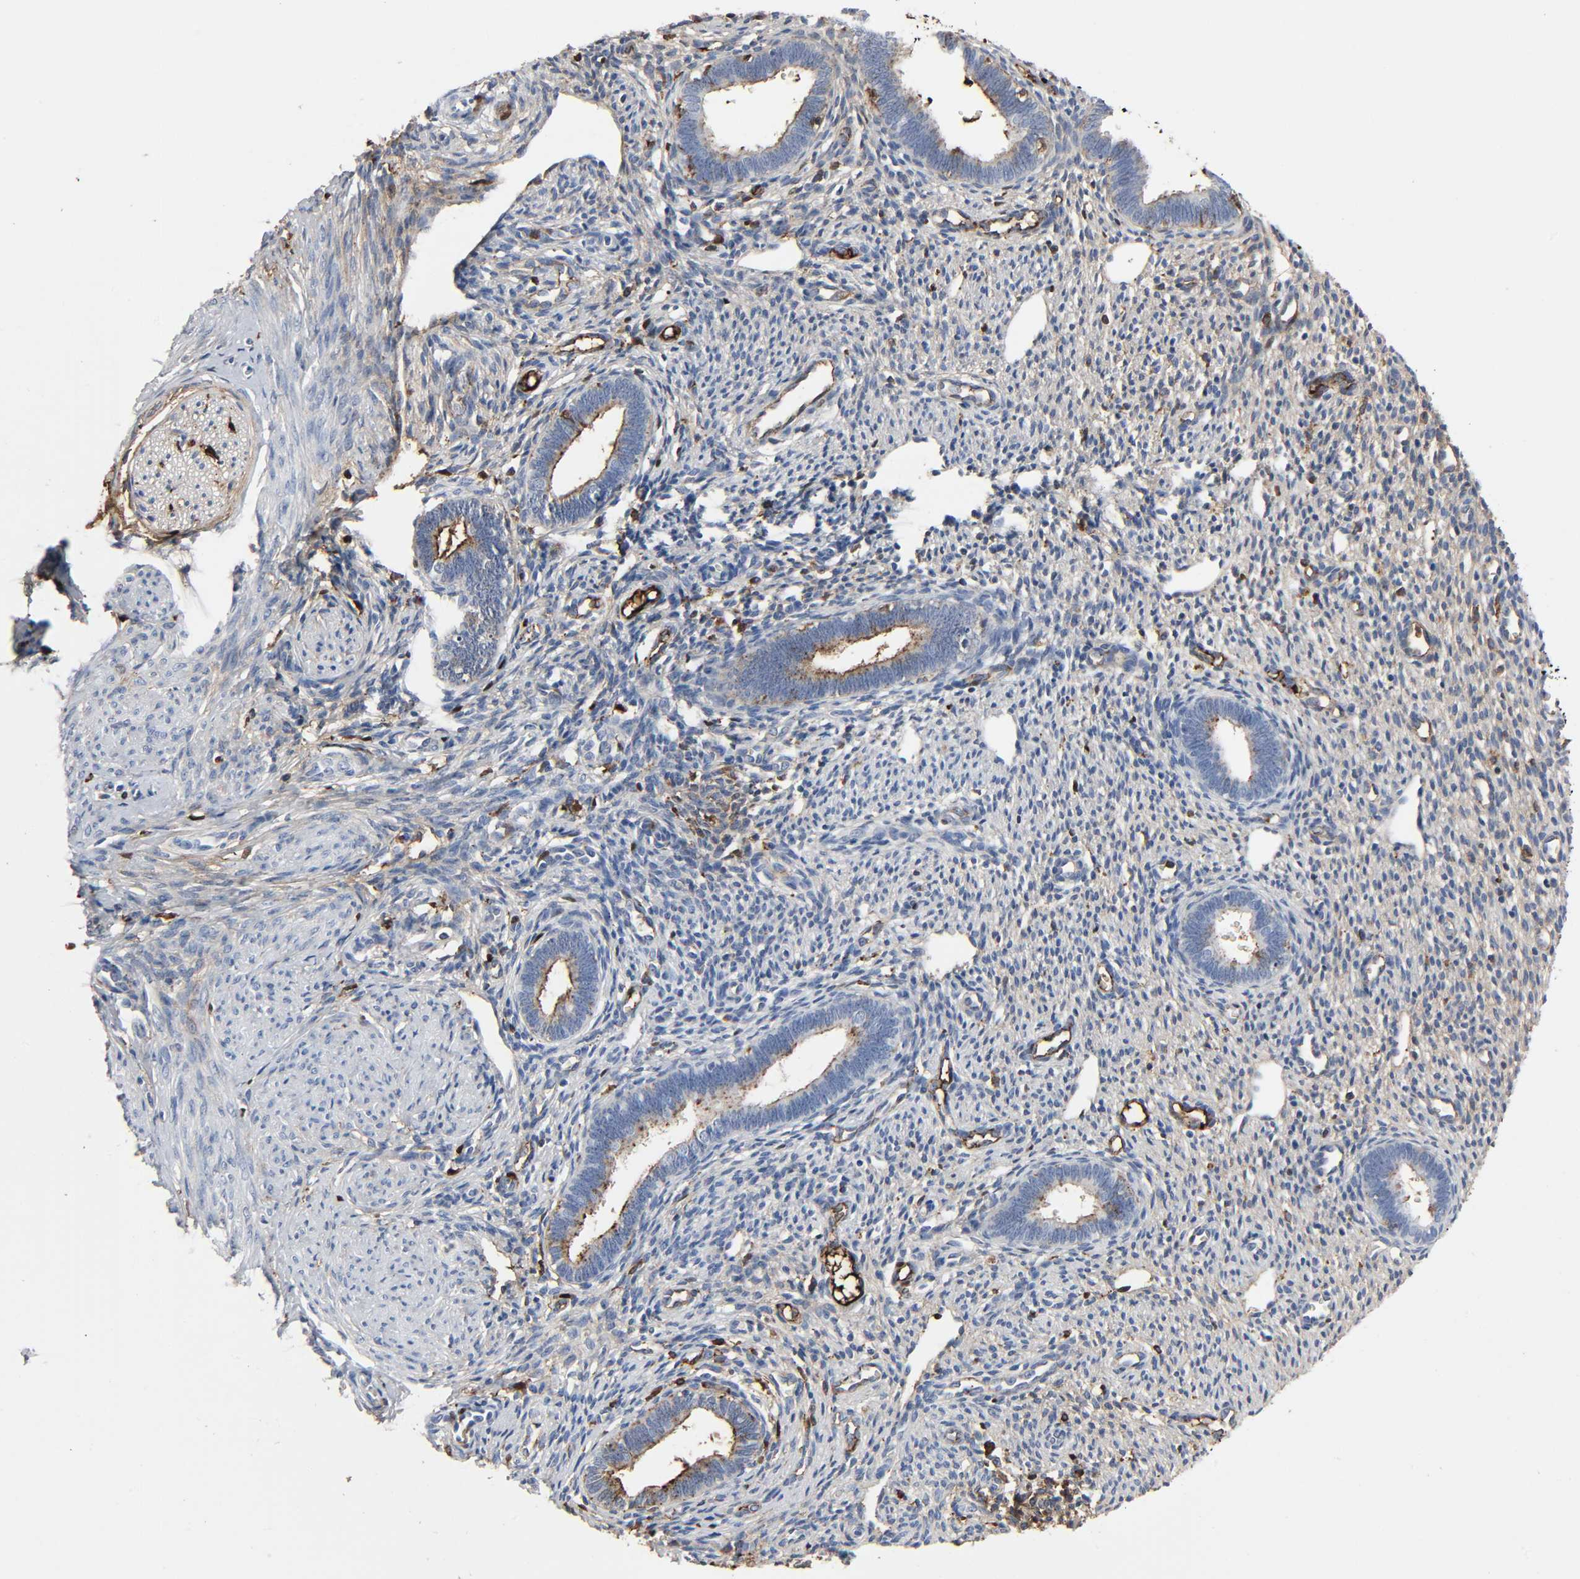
{"staining": {"intensity": "moderate", "quantity": ">75%", "location": "cytoplasmic/membranous"}, "tissue": "endometrium", "cell_type": "Cells in endometrial stroma", "image_type": "normal", "snomed": [{"axis": "morphology", "description": "Normal tissue, NOS"}, {"axis": "topography", "description": "Endometrium"}], "caption": "Immunohistochemistry image of benign human endometrium stained for a protein (brown), which demonstrates medium levels of moderate cytoplasmic/membranous positivity in about >75% of cells in endometrial stroma.", "gene": "C3", "patient": {"sex": "female", "age": 27}}